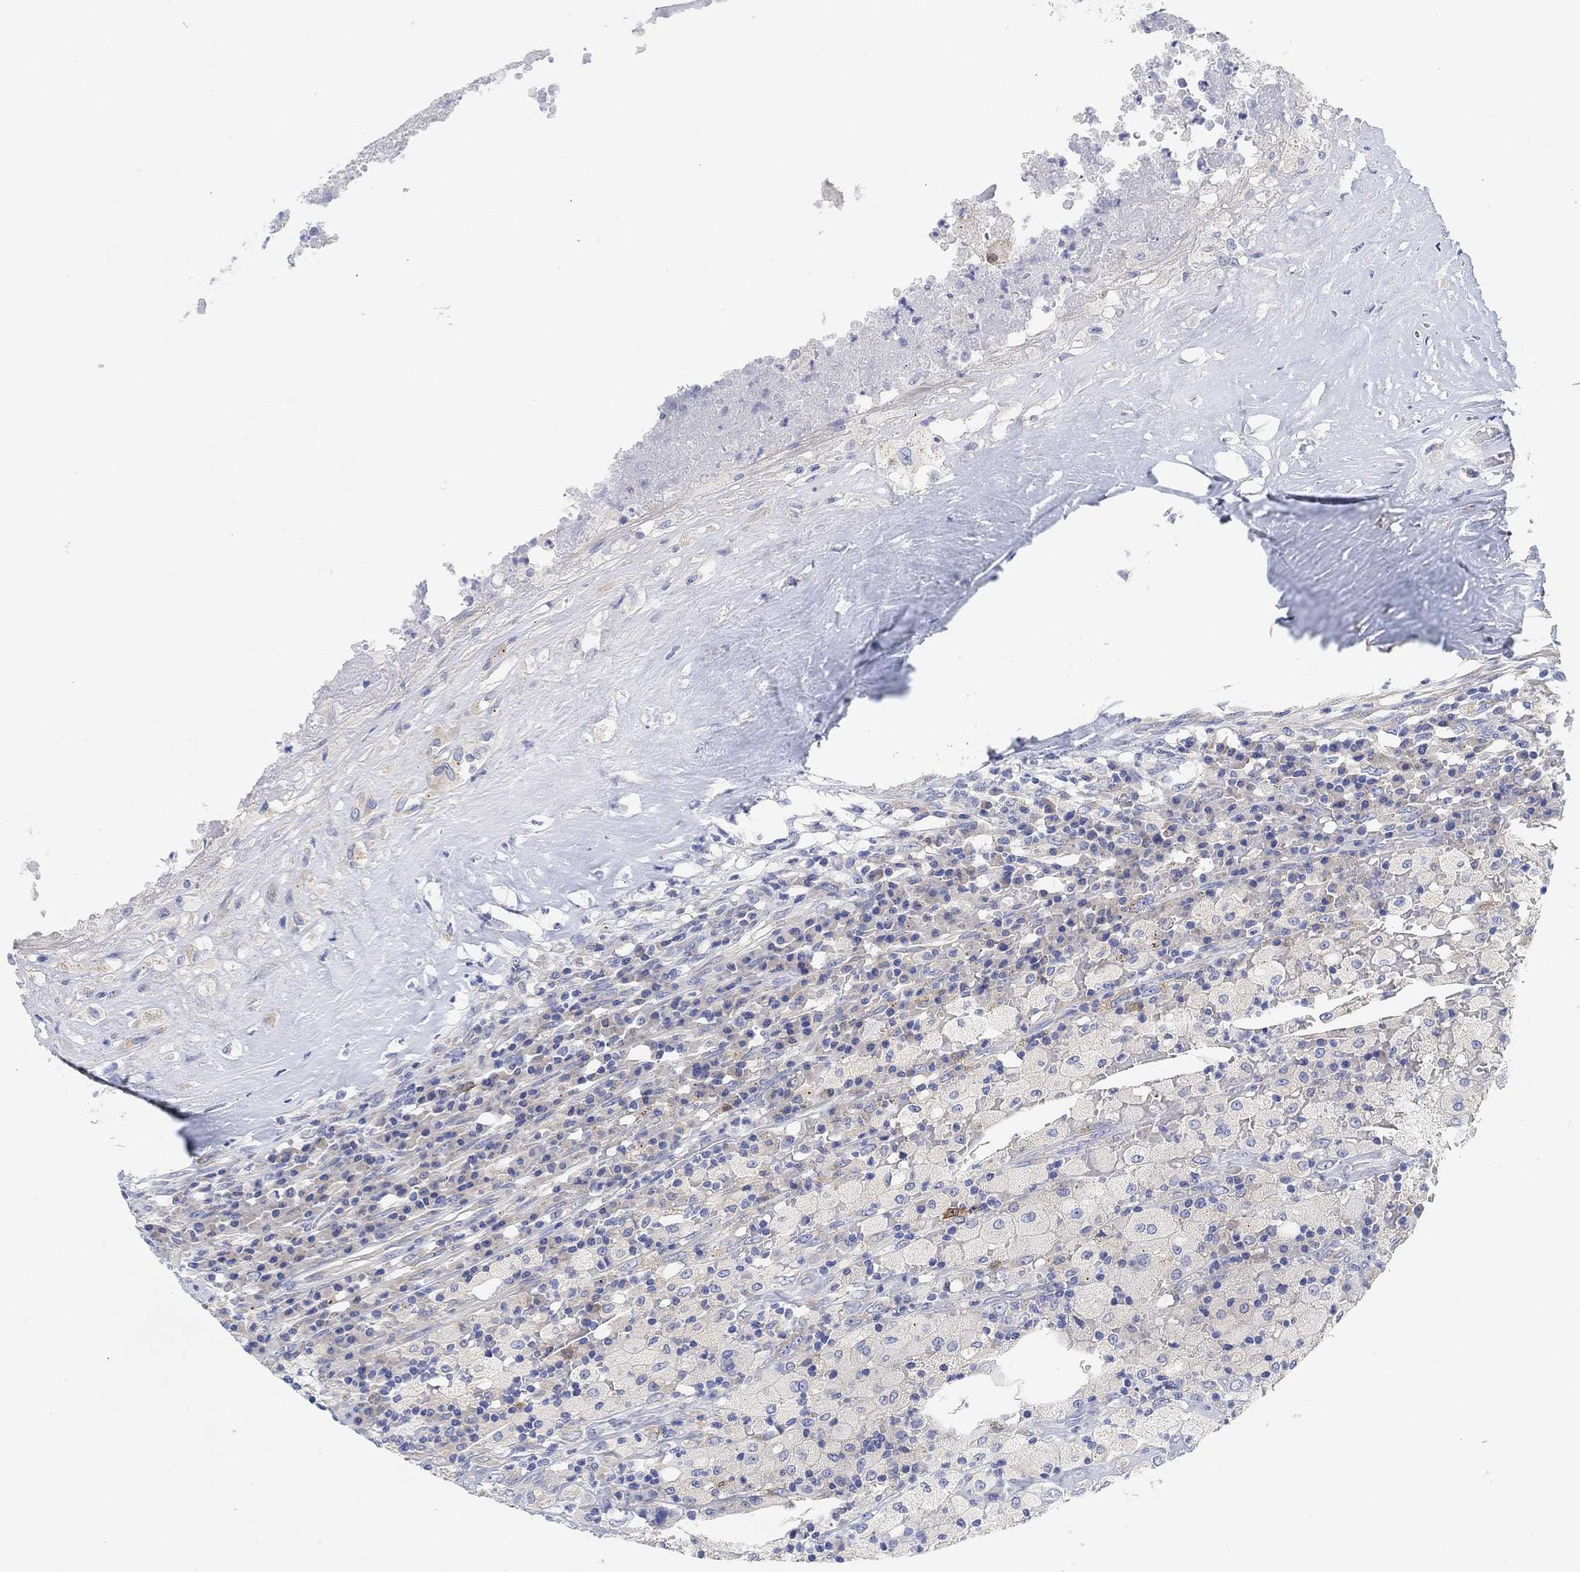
{"staining": {"intensity": "negative", "quantity": "none", "location": "none"}, "tissue": "testis cancer", "cell_type": "Tumor cells", "image_type": "cancer", "snomed": [{"axis": "morphology", "description": "Necrosis, NOS"}, {"axis": "morphology", "description": "Carcinoma, Embryonal, NOS"}, {"axis": "topography", "description": "Testis"}], "caption": "High magnification brightfield microscopy of embryonal carcinoma (testis) stained with DAB (3,3'-diaminobenzidine) (brown) and counterstained with hematoxylin (blue): tumor cells show no significant staining.", "gene": "RGS1", "patient": {"sex": "male", "age": 19}}